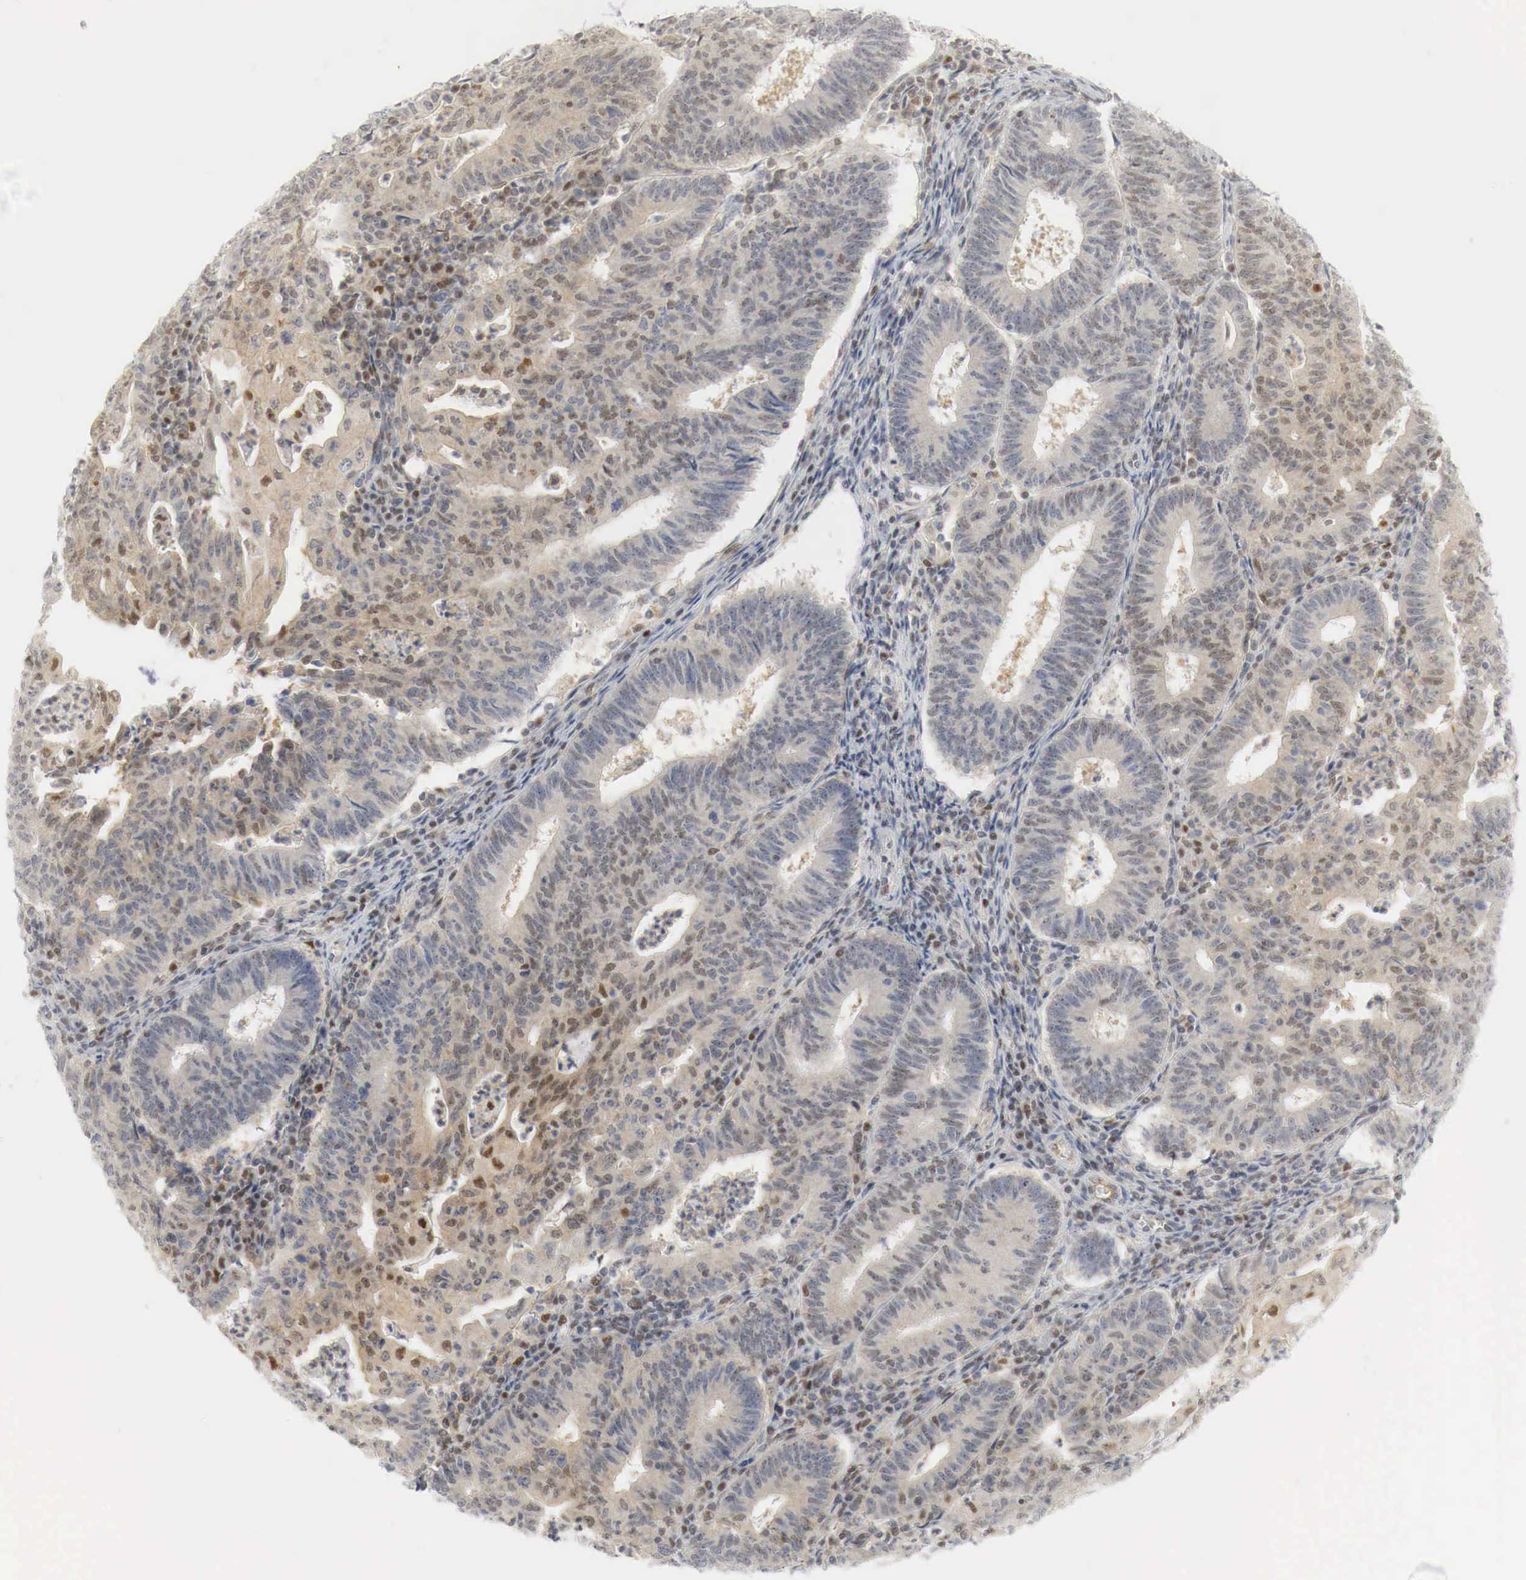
{"staining": {"intensity": "moderate", "quantity": "25%-75%", "location": "cytoplasmic/membranous,nuclear"}, "tissue": "endometrial cancer", "cell_type": "Tumor cells", "image_type": "cancer", "snomed": [{"axis": "morphology", "description": "Adenocarcinoma, NOS"}, {"axis": "topography", "description": "Endometrium"}], "caption": "A brown stain highlights moderate cytoplasmic/membranous and nuclear expression of a protein in adenocarcinoma (endometrial) tumor cells.", "gene": "MYC", "patient": {"sex": "female", "age": 60}}